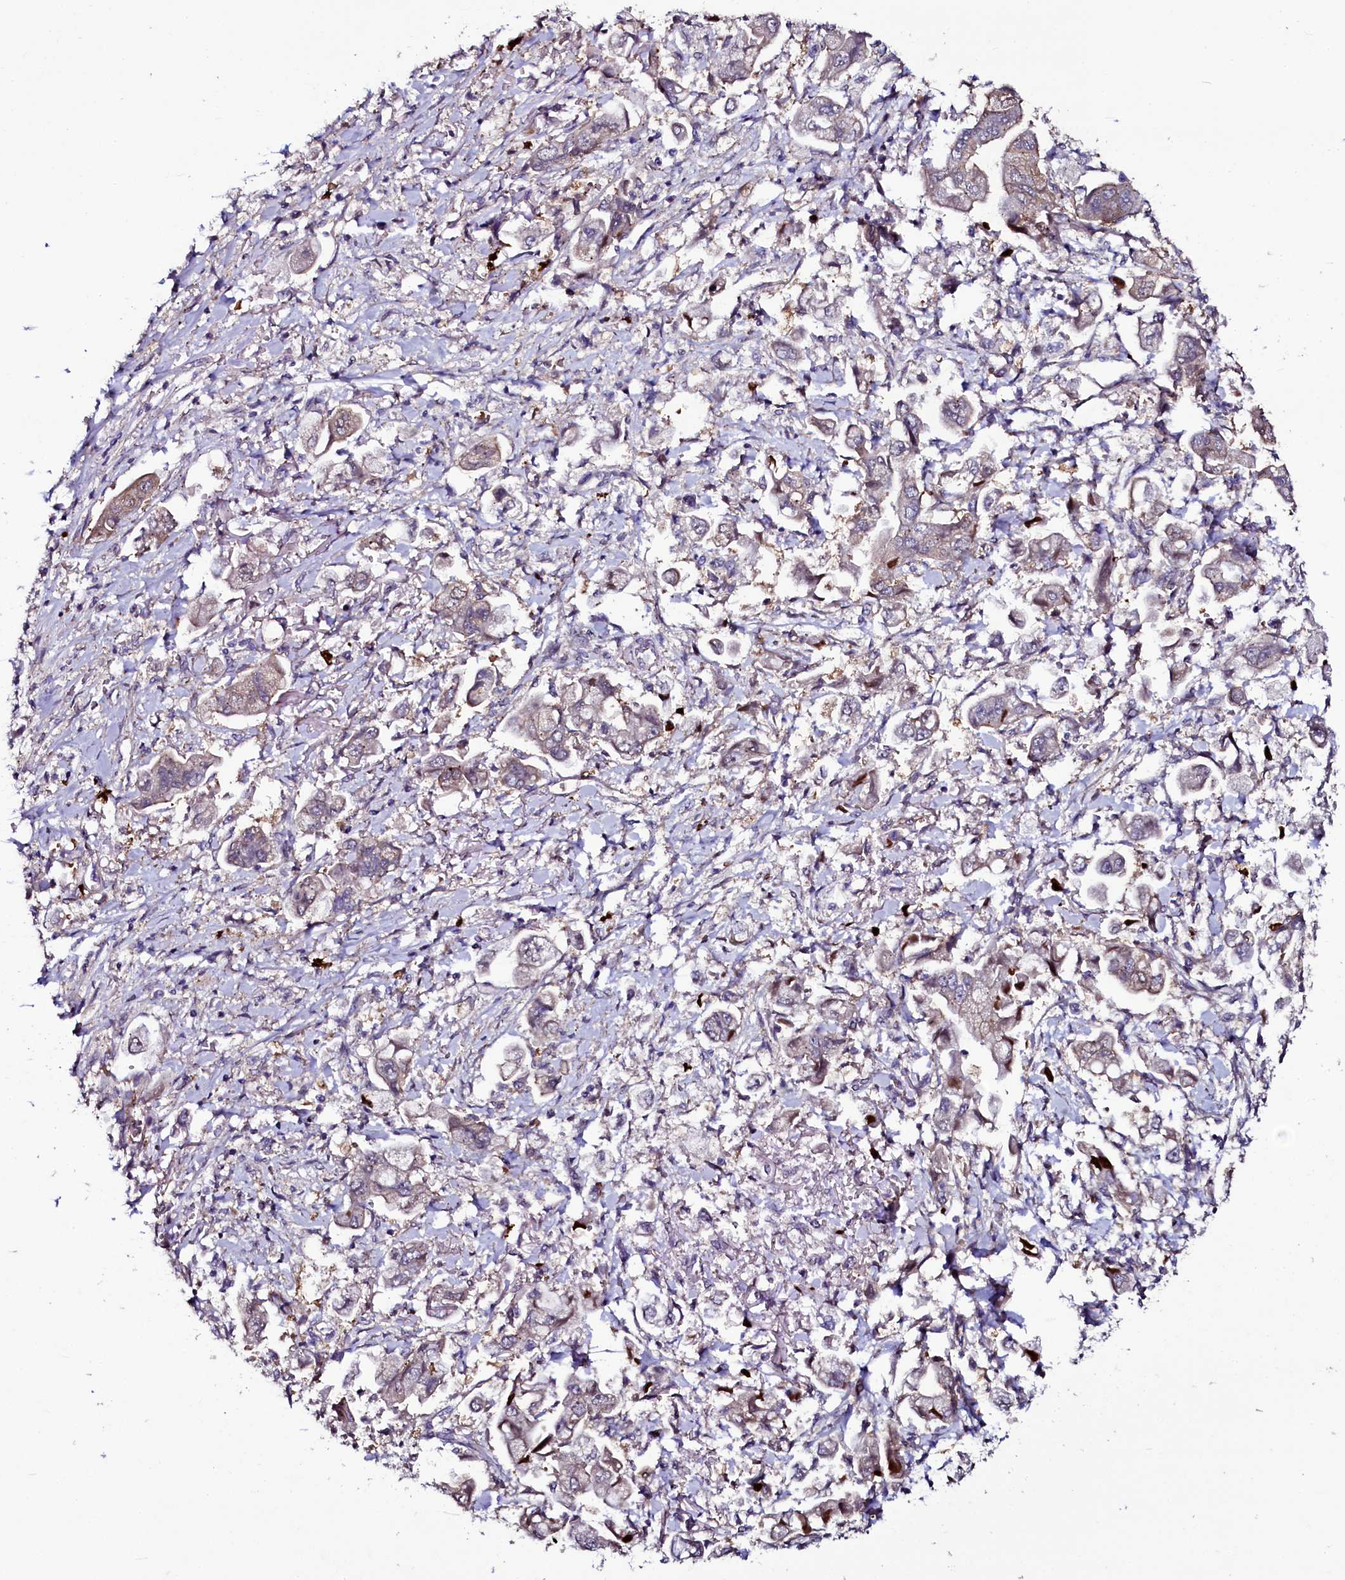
{"staining": {"intensity": "weak", "quantity": "25%-75%", "location": "cytoplasmic/membranous"}, "tissue": "stomach cancer", "cell_type": "Tumor cells", "image_type": "cancer", "snomed": [{"axis": "morphology", "description": "Adenocarcinoma, NOS"}, {"axis": "topography", "description": "Stomach"}], "caption": "Immunohistochemistry (IHC) photomicrograph of neoplastic tissue: stomach cancer (adenocarcinoma) stained using immunohistochemistry shows low levels of weak protein expression localized specifically in the cytoplasmic/membranous of tumor cells, appearing as a cytoplasmic/membranous brown color.", "gene": "USPL1", "patient": {"sex": "male", "age": 62}}